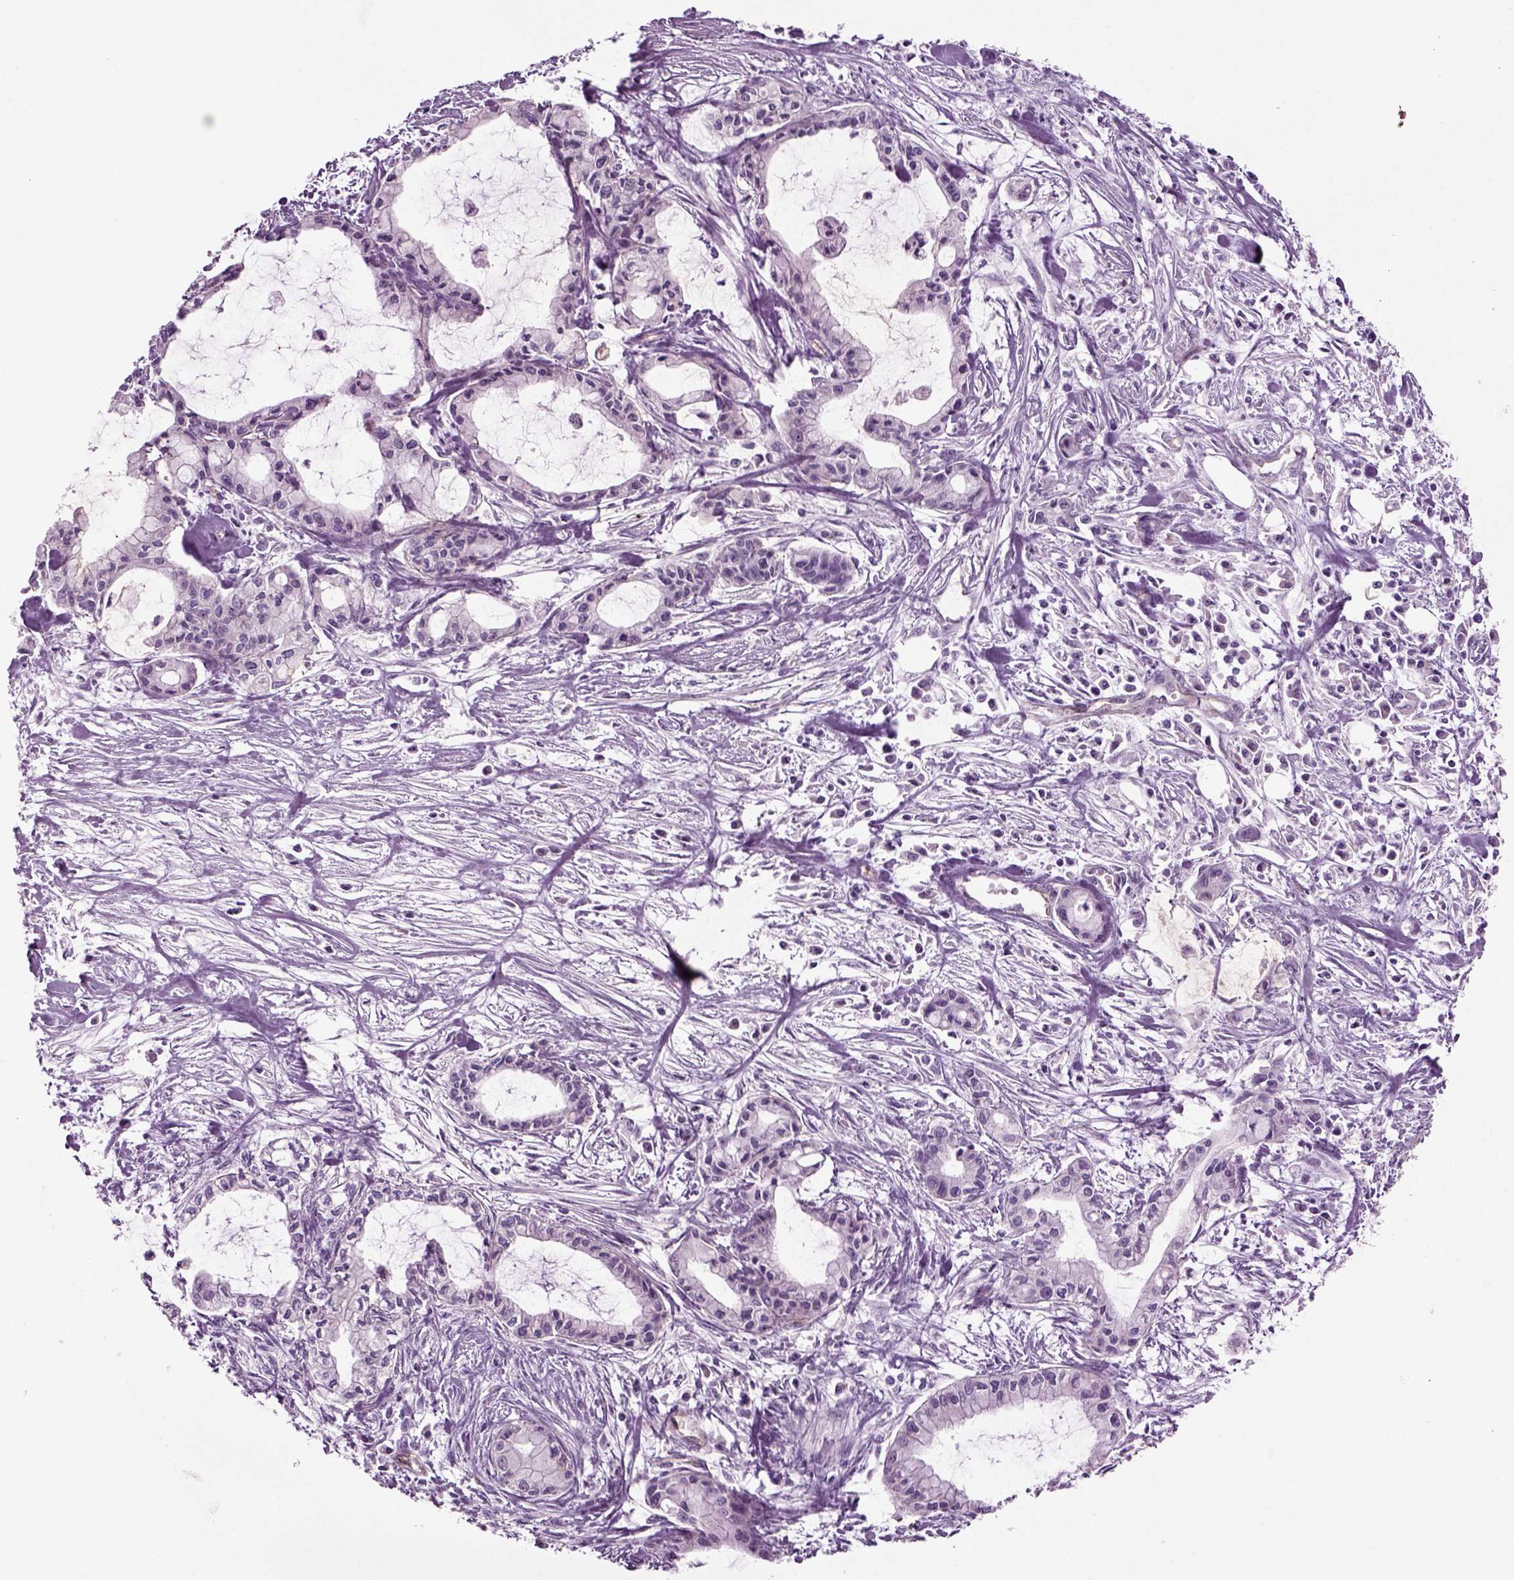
{"staining": {"intensity": "negative", "quantity": "none", "location": "none"}, "tissue": "pancreatic cancer", "cell_type": "Tumor cells", "image_type": "cancer", "snomed": [{"axis": "morphology", "description": "Adenocarcinoma, NOS"}, {"axis": "topography", "description": "Pancreas"}], "caption": "Immunohistochemistry histopathology image of neoplastic tissue: pancreatic adenocarcinoma stained with DAB (3,3'-diaminobenzidine) exhibits no significant protein positivity in tumor cells.", "gene": "COL9A2", "patient": {"sex": "male", "age": 48}}